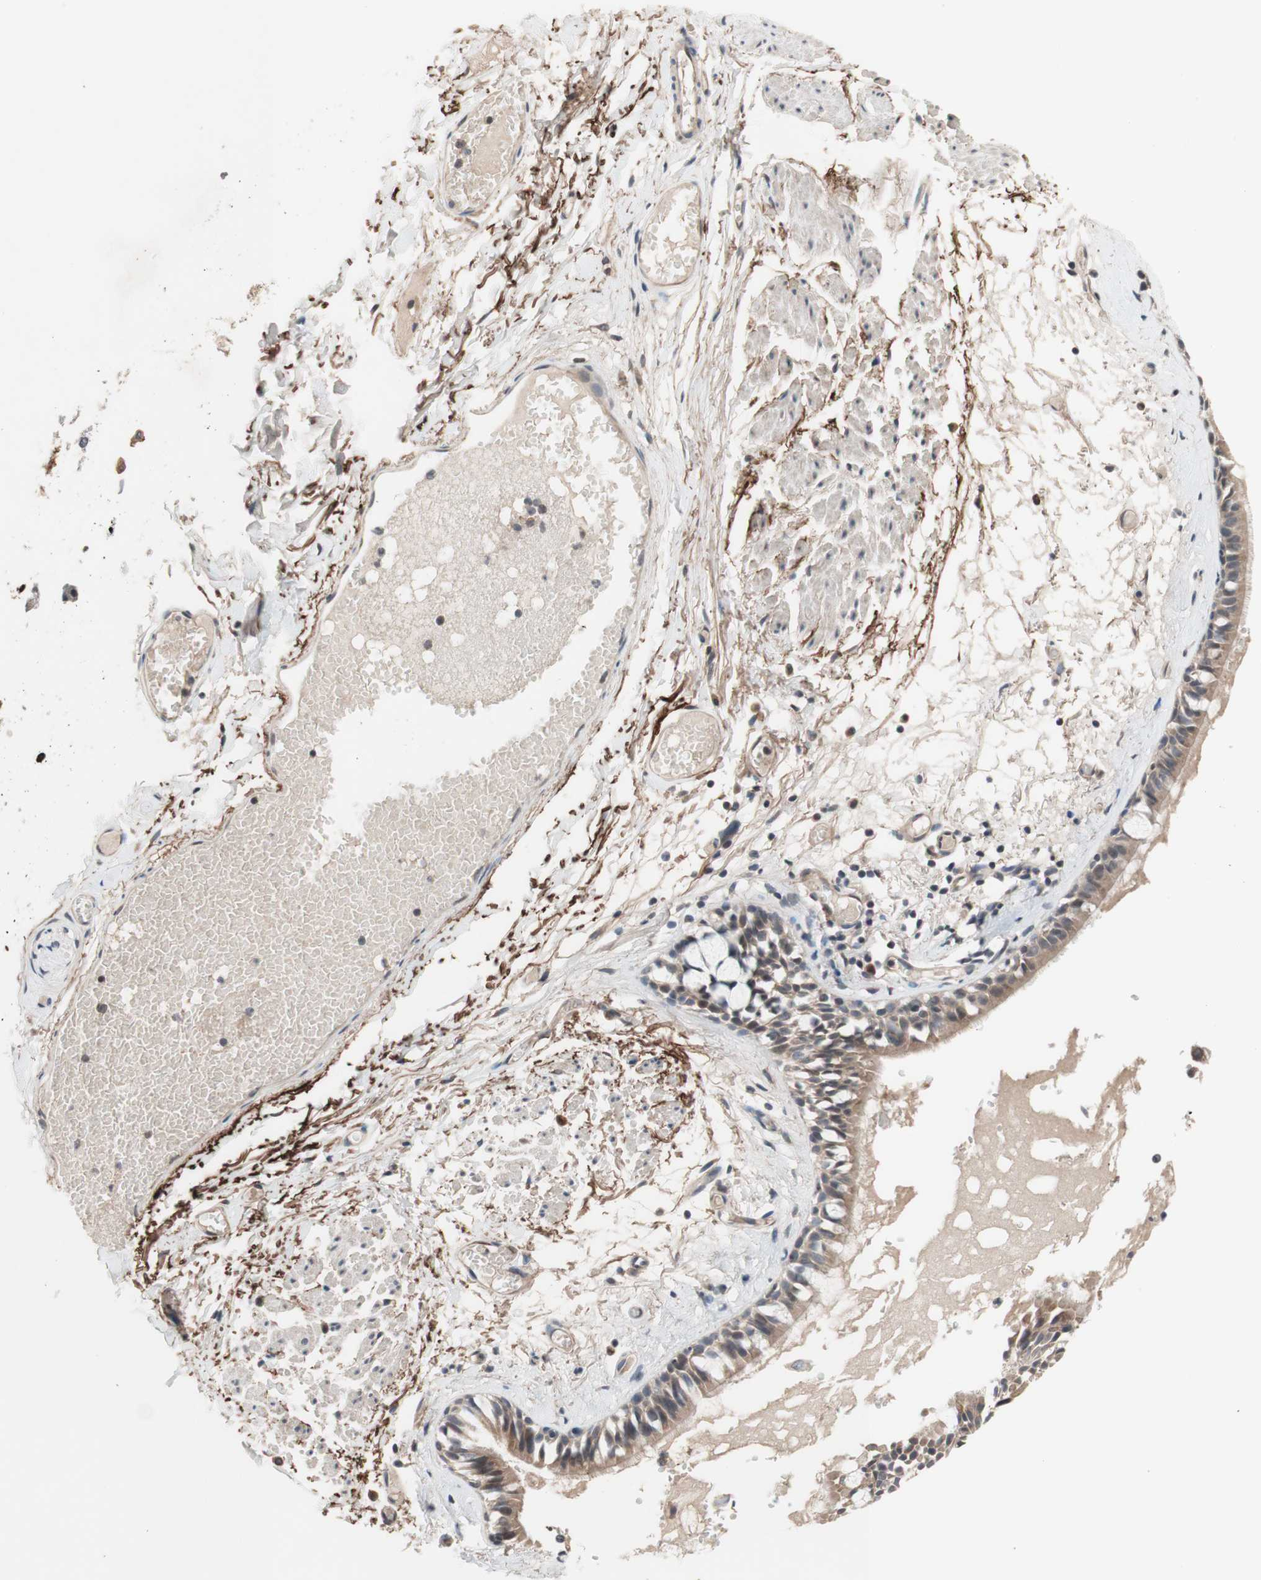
{"staining": {"intensity": "moderate", "quantity": ">75%", "location": "cytoplasmic/membranous"}, "tissue": "bronchus", "cell_type": "Respiratory epithelial cells", "image_type": "normal", "snomed": [{"axis": "morphology", "description": "Normal tissue, NOS"}, {"axis": "morphology", "description": "Inflammation, NOS"}, {"axis": "topography", "description": "Cartilage tissue"}, {"axis": "topography", "description": "Lung"}], "caption": "Approximately >75% of respiratory epithelial cells in benign human bronchus reveal moderate cytoplasmic/membranous protein expression as visualized by brown immunohistochemical staining.", "gene": "CD55", "patient": {"sex": "male", "age": 71}}